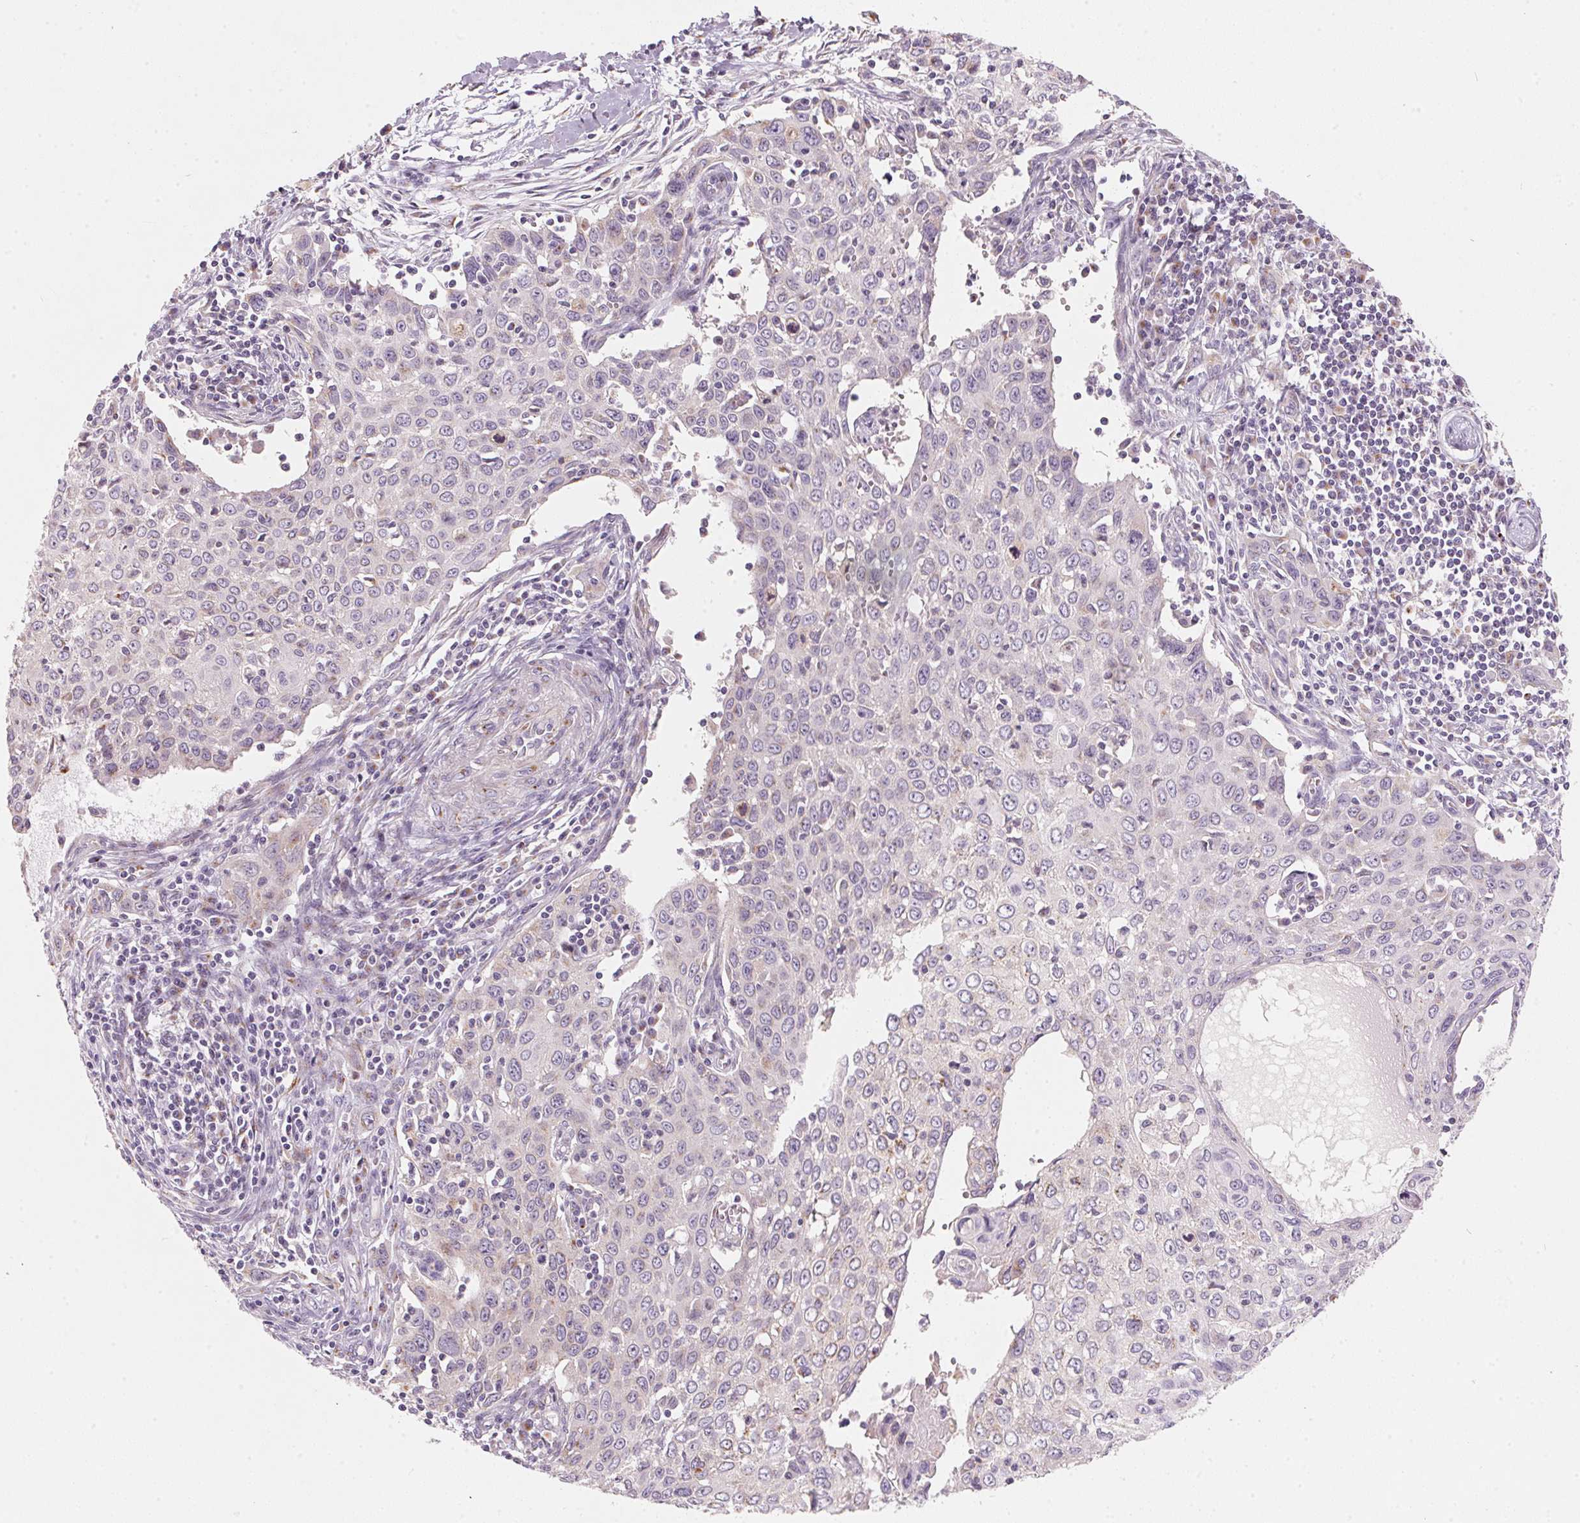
{"staining": {"intensity": "negative", "quantity": "none", "location": "none"}, "tissue": "cervical cancer", "cell_type": "Tumor cells", "image_type": "cancer", "snomed": [{"axis": "morphology", "description": "Squamous cell carcinoma, NOS"}, {"axis": "topography", "description": "Cervix"}], "caption": "This image is of squamous cell carcinoma (cervical) stained with immunohistochemistry (IHC) to label a protein in brown with the nuclei are counter-stained blue. There is no staining in tumor cells. (DAB immunohistochemistry with hematoxylin counter stain).", "gene": "DRAM2", "patient": {"sex": "female", "age": 38}}